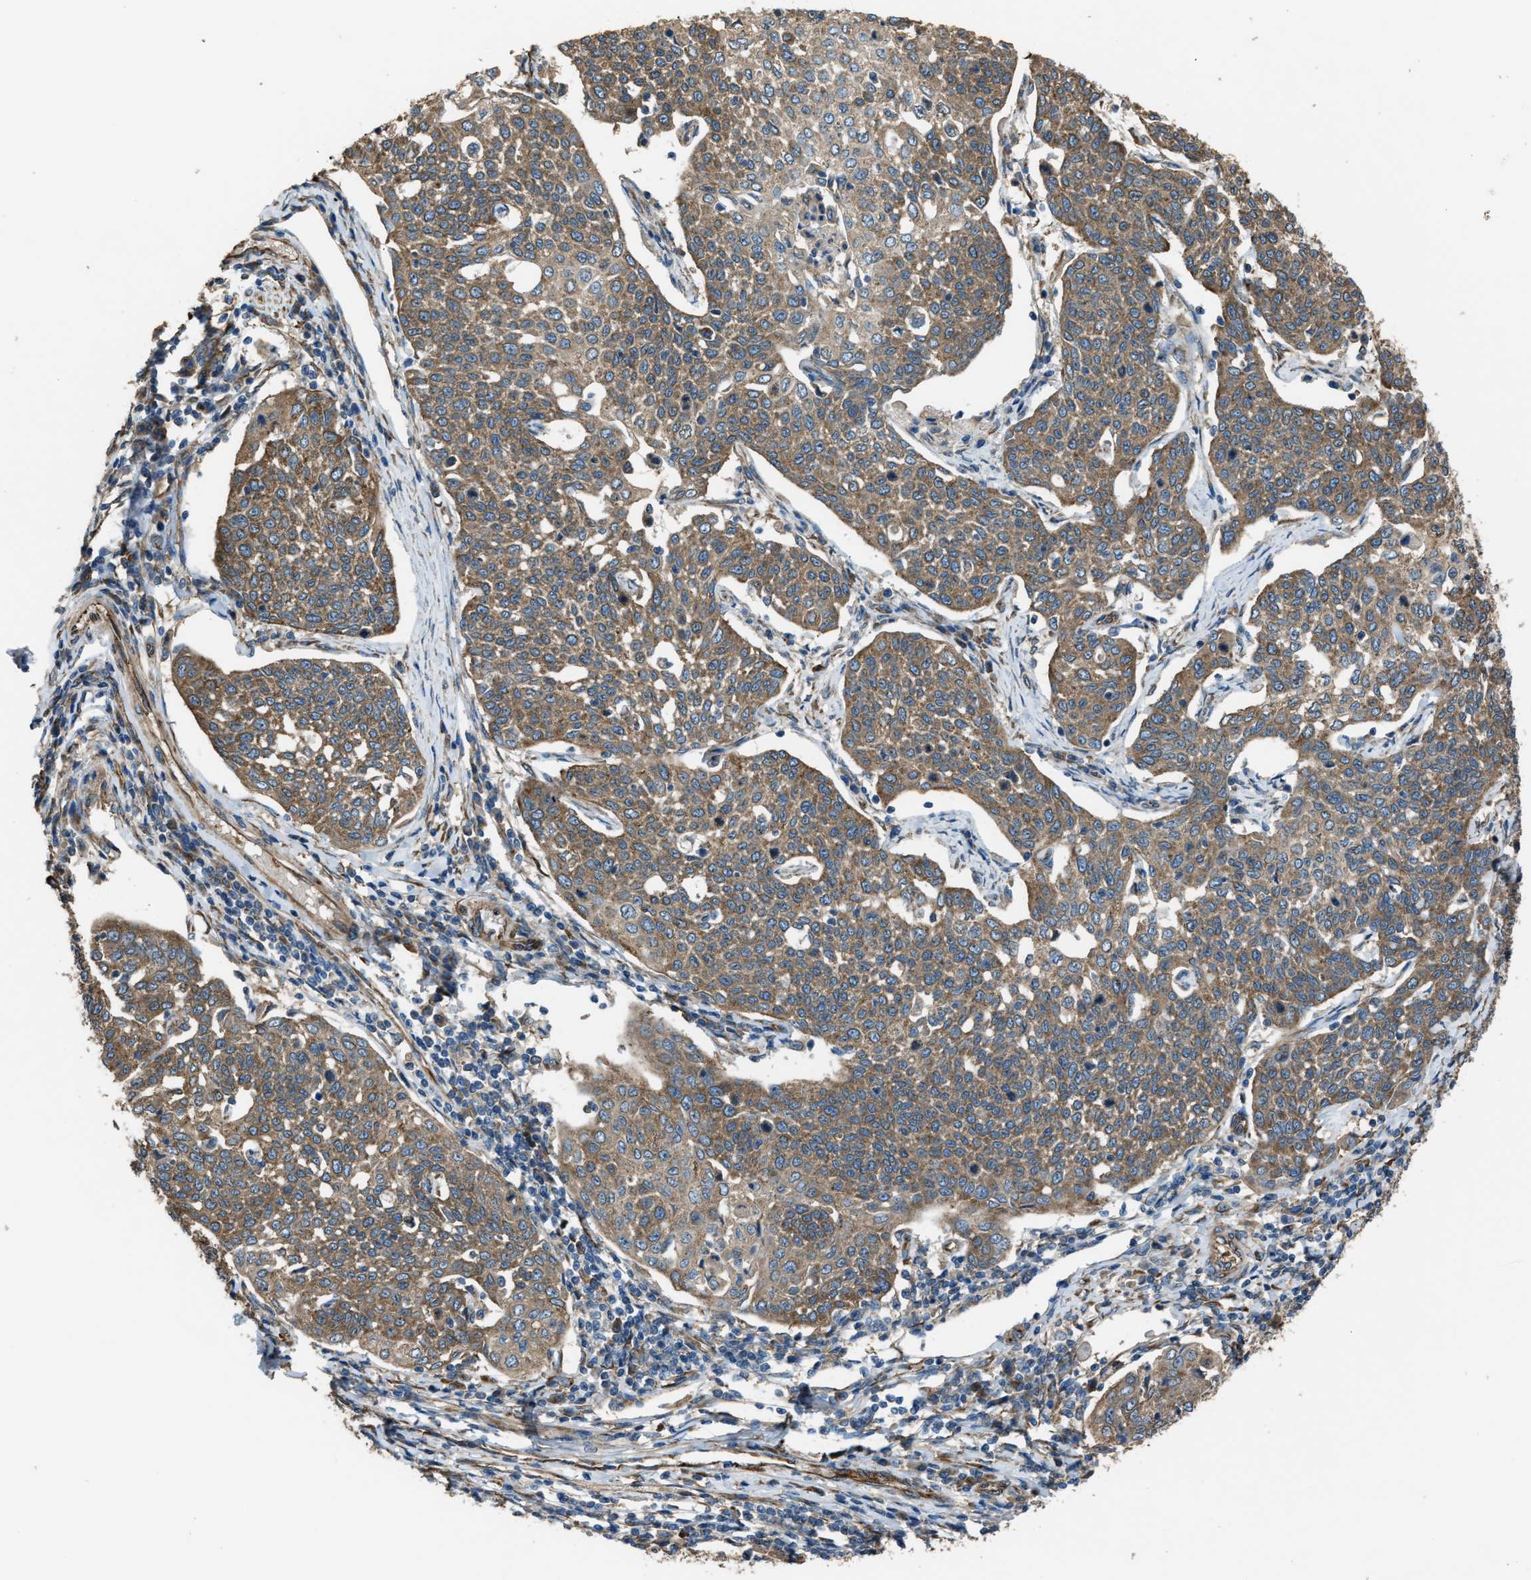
{"staining": {"intensity": "moderate", "quantity": ">75%", "location": "cytoplasmic/membranous"}, "tissue": "cervical cancer", "cell_type": "Tumor cells", "image_type": "cancer", "snomed": [{"axis": "morphology", "description": "Squamous cell carcinoma, NOS"}, {"axis": "topography", "description": "Cervix"}], "caption": "DAB immunohistochemical staining of squamous cell carcinoma (cervical) exhibits moderate cytoplasmic/membranous protein expression in about >75% of tumor cells. The staining was performed using DAB to visualize the protein expression in brown, while the nuclei were stained in blue with hematoxylin (Magnification: 20x).", "gene": "TRPC1", "patient": {"sex": "female", "age": 34}}